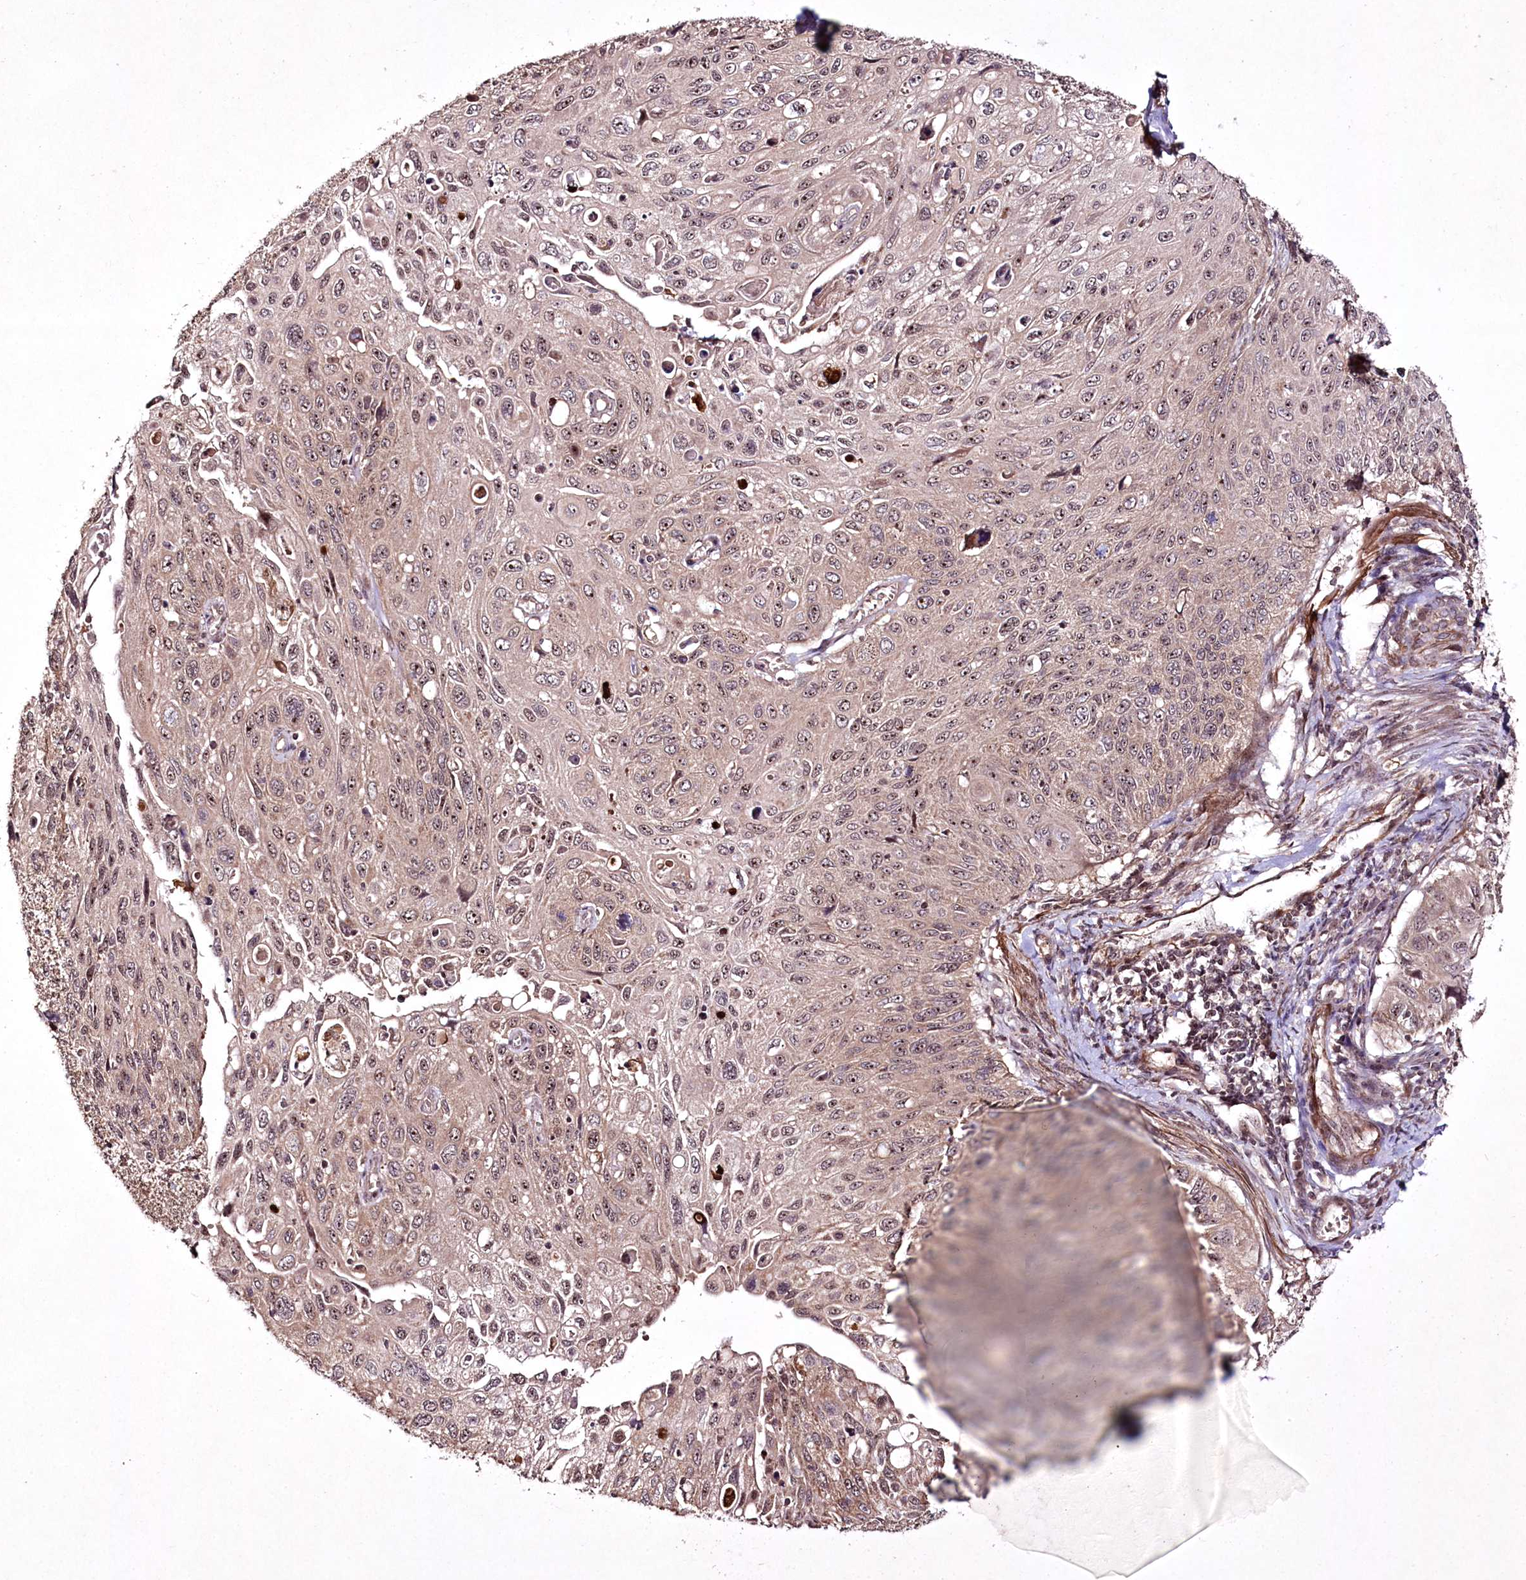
{"staining": {"intensity": "weak", "quantity": ">75%", "location": "cytoplasmic/membranous,nuclear"}, "tissue": "cervical cancer", "cell_type": "Tumor cells", "image_type": "cancer", "snomed": [{"axis": "morphology", "description": "Squamous cell carcinoma, NOS"}, {"axis": "topography", "description": "Cervix"}], "caption": "Immunohistochemistry of human cervical squamous cell carcinoma shows low levels of weak cytoplasmic/membranous and nuclear staining in about >75% of tumor cells.", "gene": "CCDC59", "patient": {"sex": "female", "age": 70}}